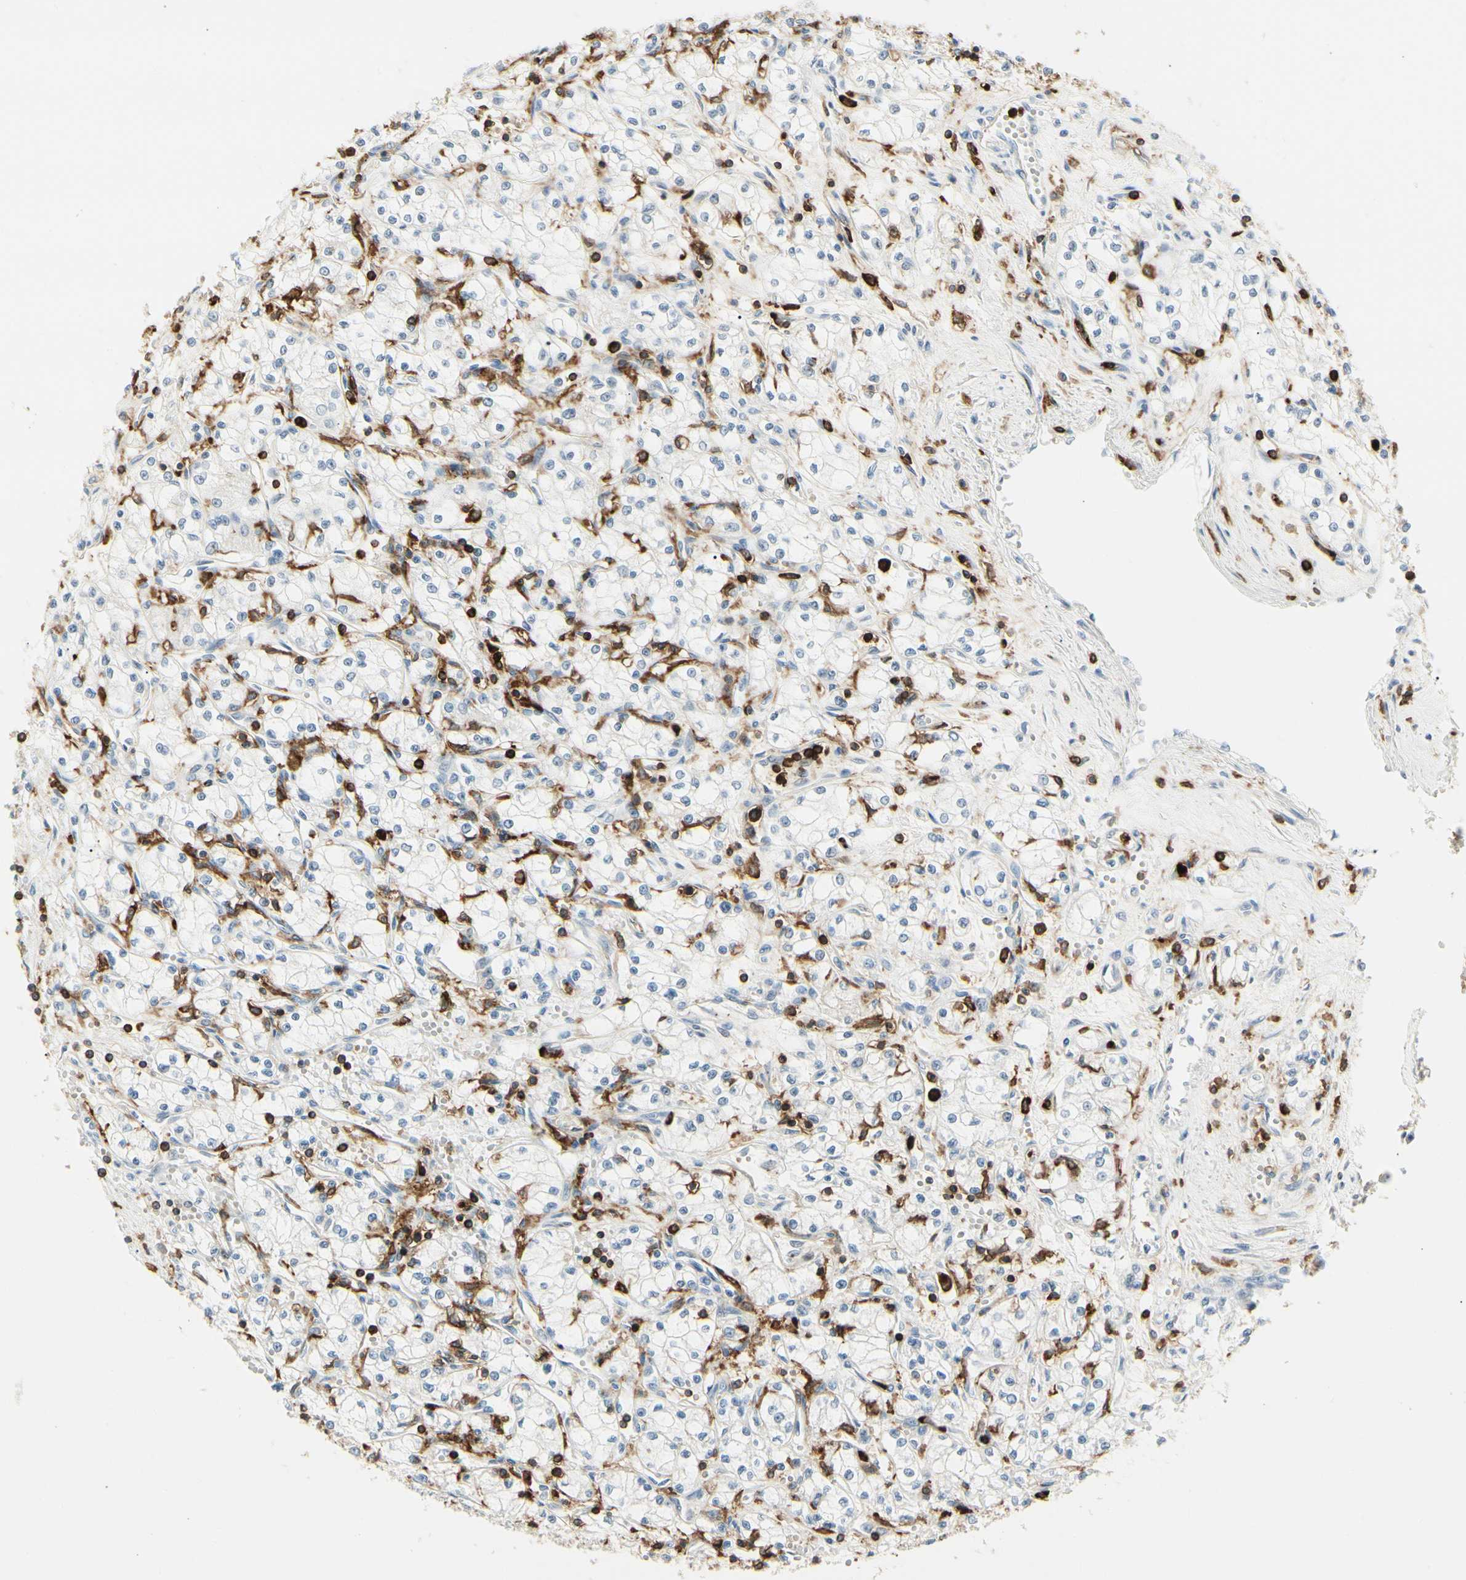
{"staining": {"intensity": "negative", "quantity": "none", "location": "none"}, "tissue": "renal cancer", "cell_type": "Tumor cells", "image_type": "cancer", "snomed": [{"axis": "morphology", "description": "Normal tissue, NOS"}, {"axis": "morphology", "description": "Adenocarcinoma, NOS"}, {"axis": "topography", "description": "Kidney"}], "caption": "Immunohistochemistry photomicrograph of renal cancer (adenocarcinoma) stained for a protein (brown), which shows no positivity in tumor cells.", "gene": "ITGB2", "patient": {"sex": "male", "age": 59}}